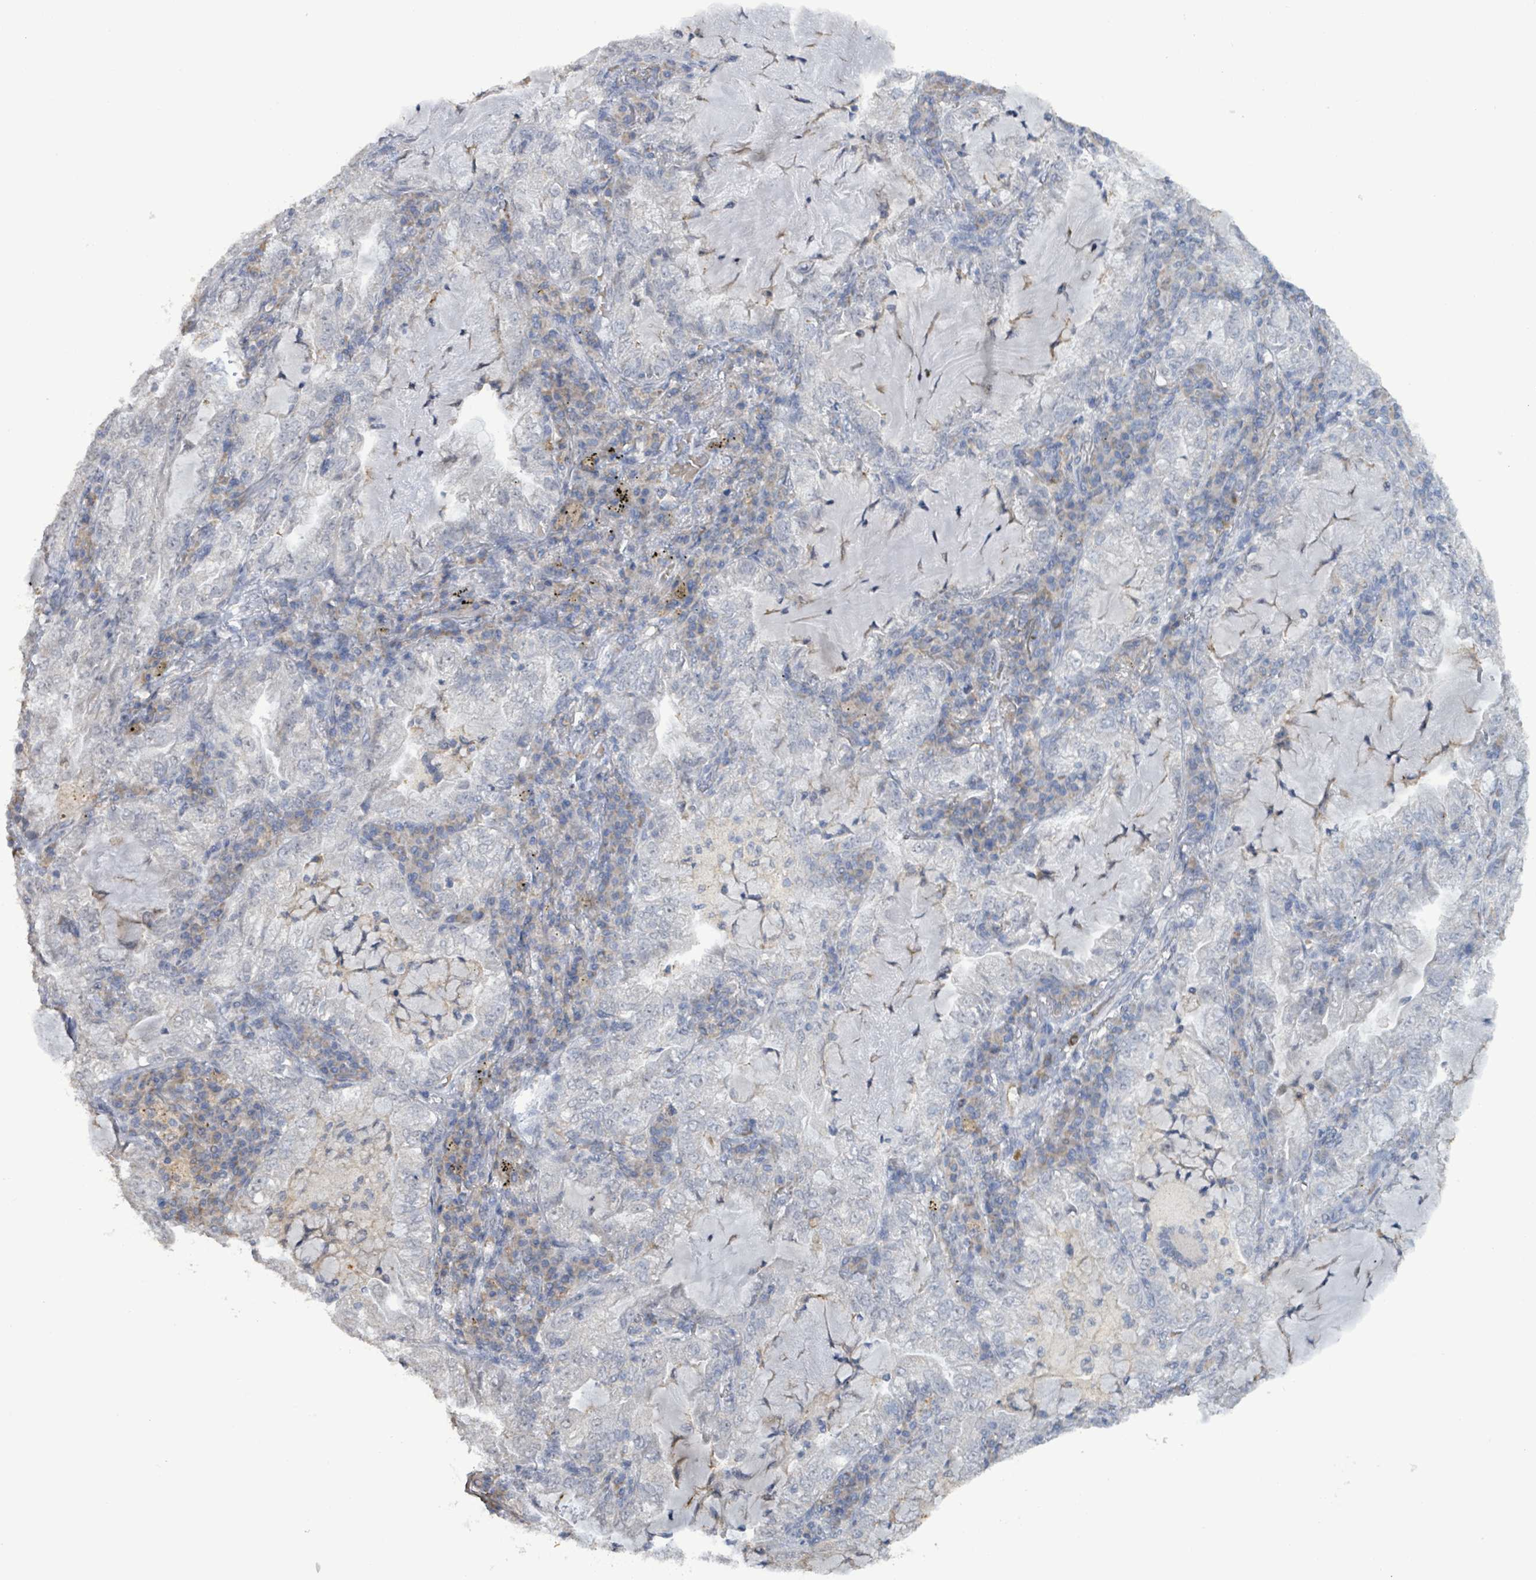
{"staining": {"intensity": "negative", "quantity": "none", "location": "none"}, "tissue": "lung cancer", "cell_type": "Tumor cells", "image_type": "cancer", "snomed": [{"axis": "morphology", "description": "Adenocarcinoma, NOS"}, {"axis": "topography", "description": "Lung"}], "caption": "There is no significant staining in tumor cells of lung cancer (adenocarcinoma).", "gene": "SEBOX", "patient": {"sex": "female", "age": 73}}